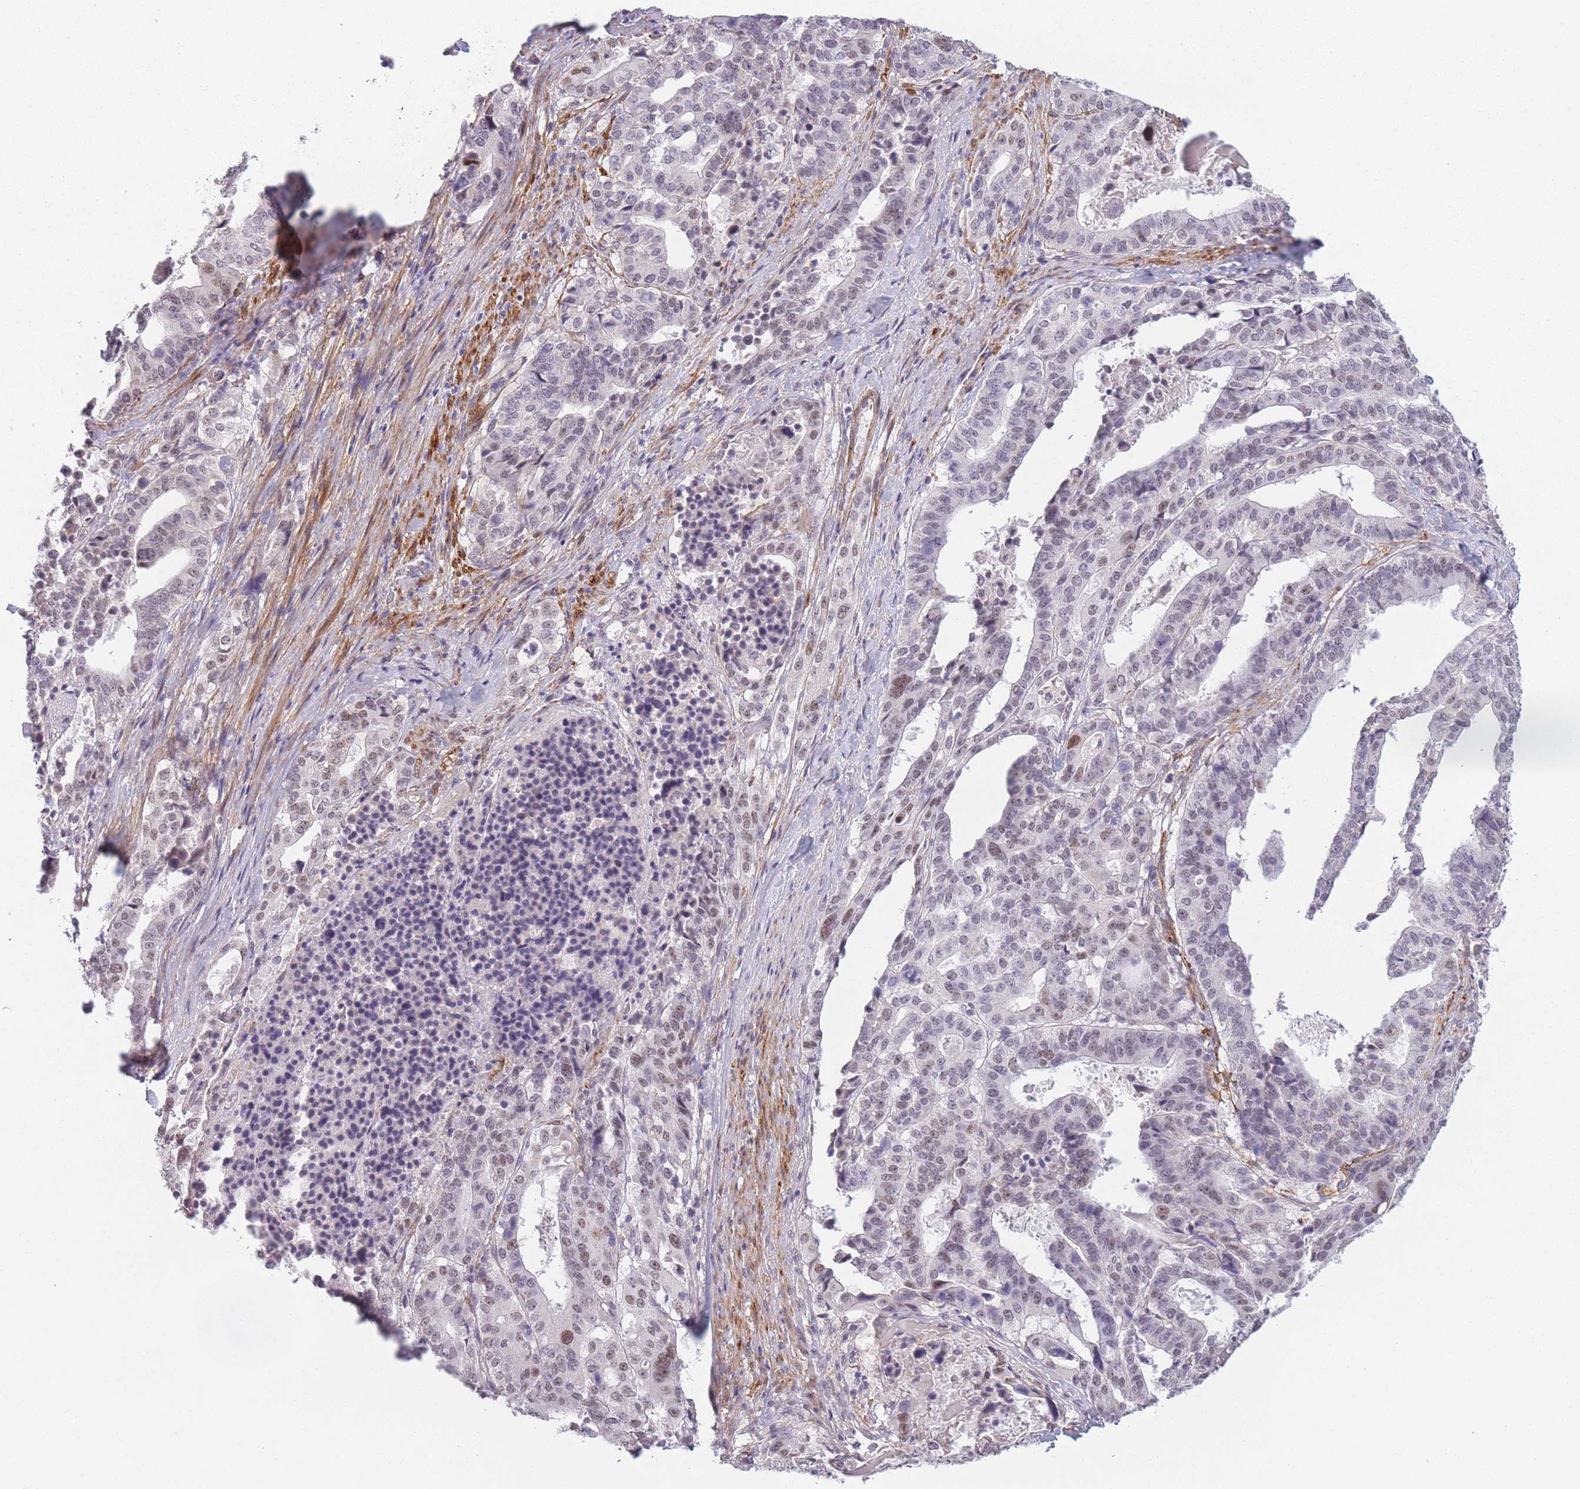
{"staining": {"intensity": "moderate", "quantity": "<25%", "location": "nuclear"}, "tissue": "stomach cancer", "cell_type": "Tumor cells", "image_type": "cancer", "snomed": [{"axis": "morphology", "description": "Adenocarcinoma, NOS"}, {"axis": "topography", "description": "Stomach"}], "caption": "Immunohistochemical staining of human stomach cancer (adenocarcinoma) reveals moderate nuclear protein expression in about <25% of tumor cells.", "gene": "SIN3B", "patient": {"sex": "male", "age": 48}}